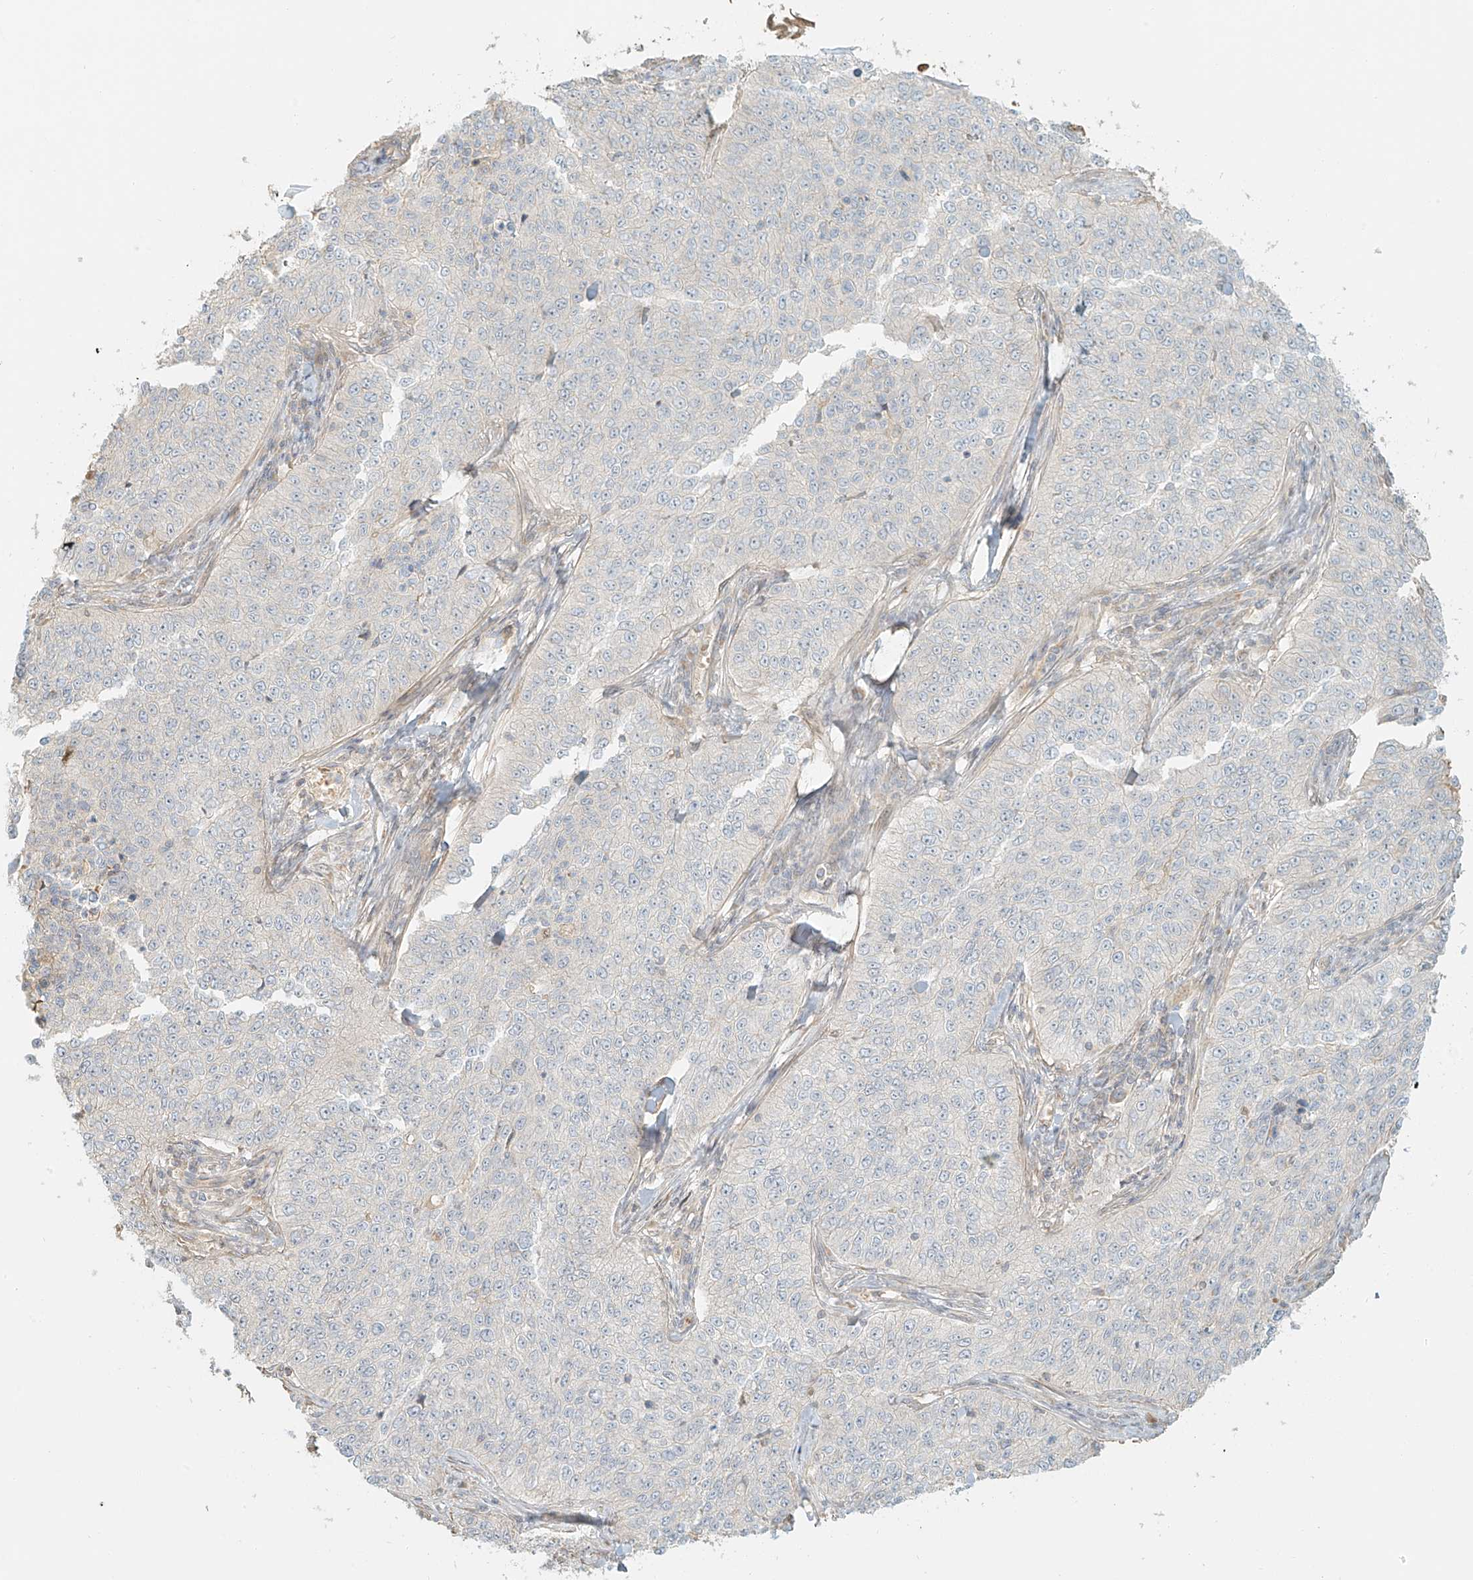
{"staining": {"intensity": "negative", "quantity": "none", "location": "none"}, "tissue": "cervical cancer", "cell_type": "Tumor cells", "image_type": "cancer", "snomed": [{"axis": "morphology", "description": "Squamous cell carcinoma, NOS"}, {"axis": "topography", "description": "Cervix"}], "caption": "A high-resolution histopathology image shows immunohistochemistry staining of cervical cancer, which reveals no significant expression in tumor cells. (DAB IHC, high magnification).", "gene": "UPK1B", "patient": {"sex": "female", "age": 35}}